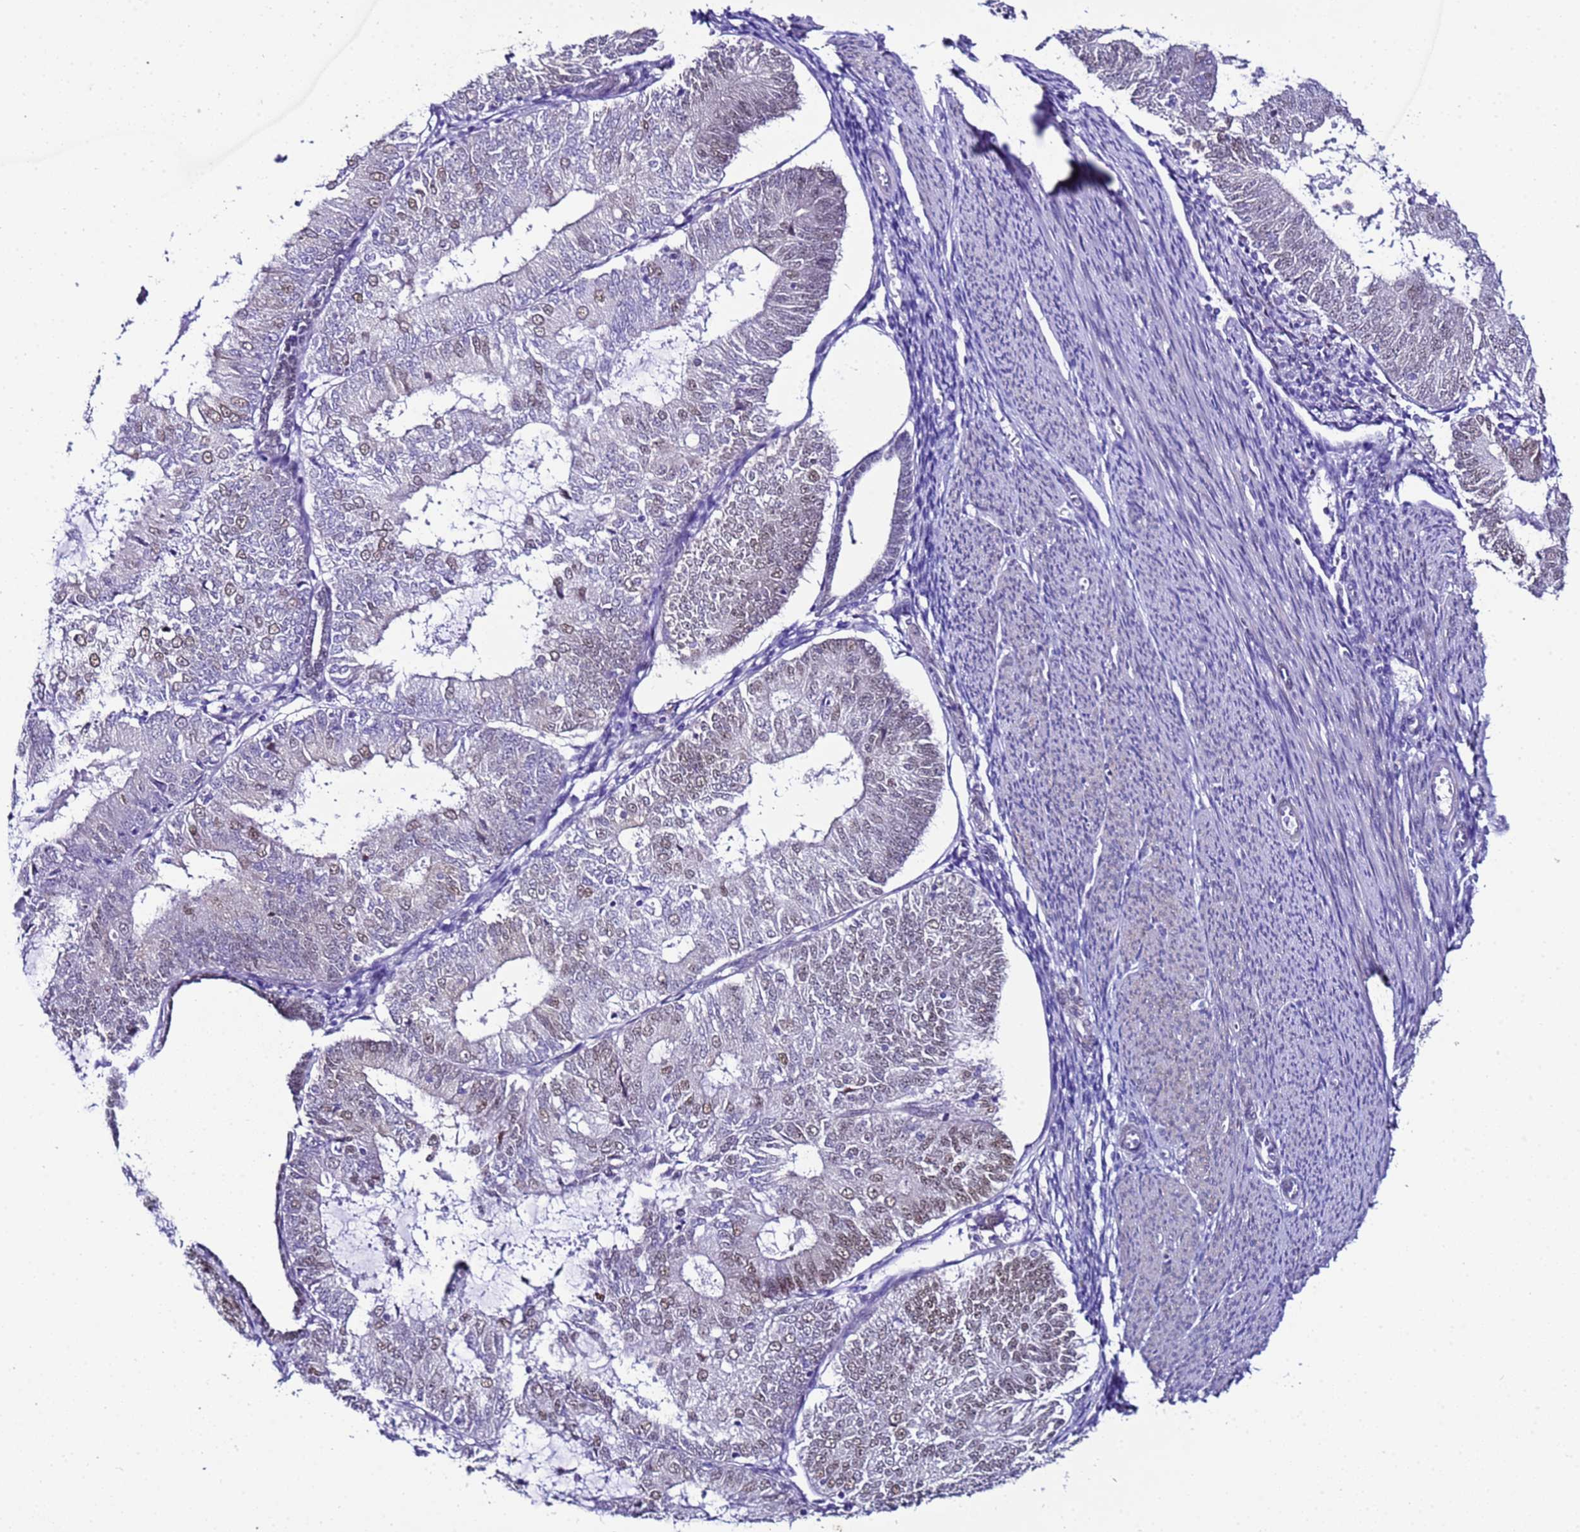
{"staining": {"intensity": "weak", "quantity": "25%-75%", "location": "nuclear"}, "tissue": "endometrial cancer", "cell_type": "Tumor cells", "image_type": "cancer", "snomed": [{"axis": "morphology", "description": "Adenocarcinoma, NOS"}, {"axis": "topography", "description": "Endometrium"}], "caption": "A high-resolution histopathology image shows IHC staining of adenocarcinoma (endometrial), which exhibits weak nuclear staining in approximately 25%-75% of tumor cells. (Brightfield microscopy of DAB IHC at high magnification).", "gene": "BCL7A", "patient": {"sex": "female", "age": 57}}